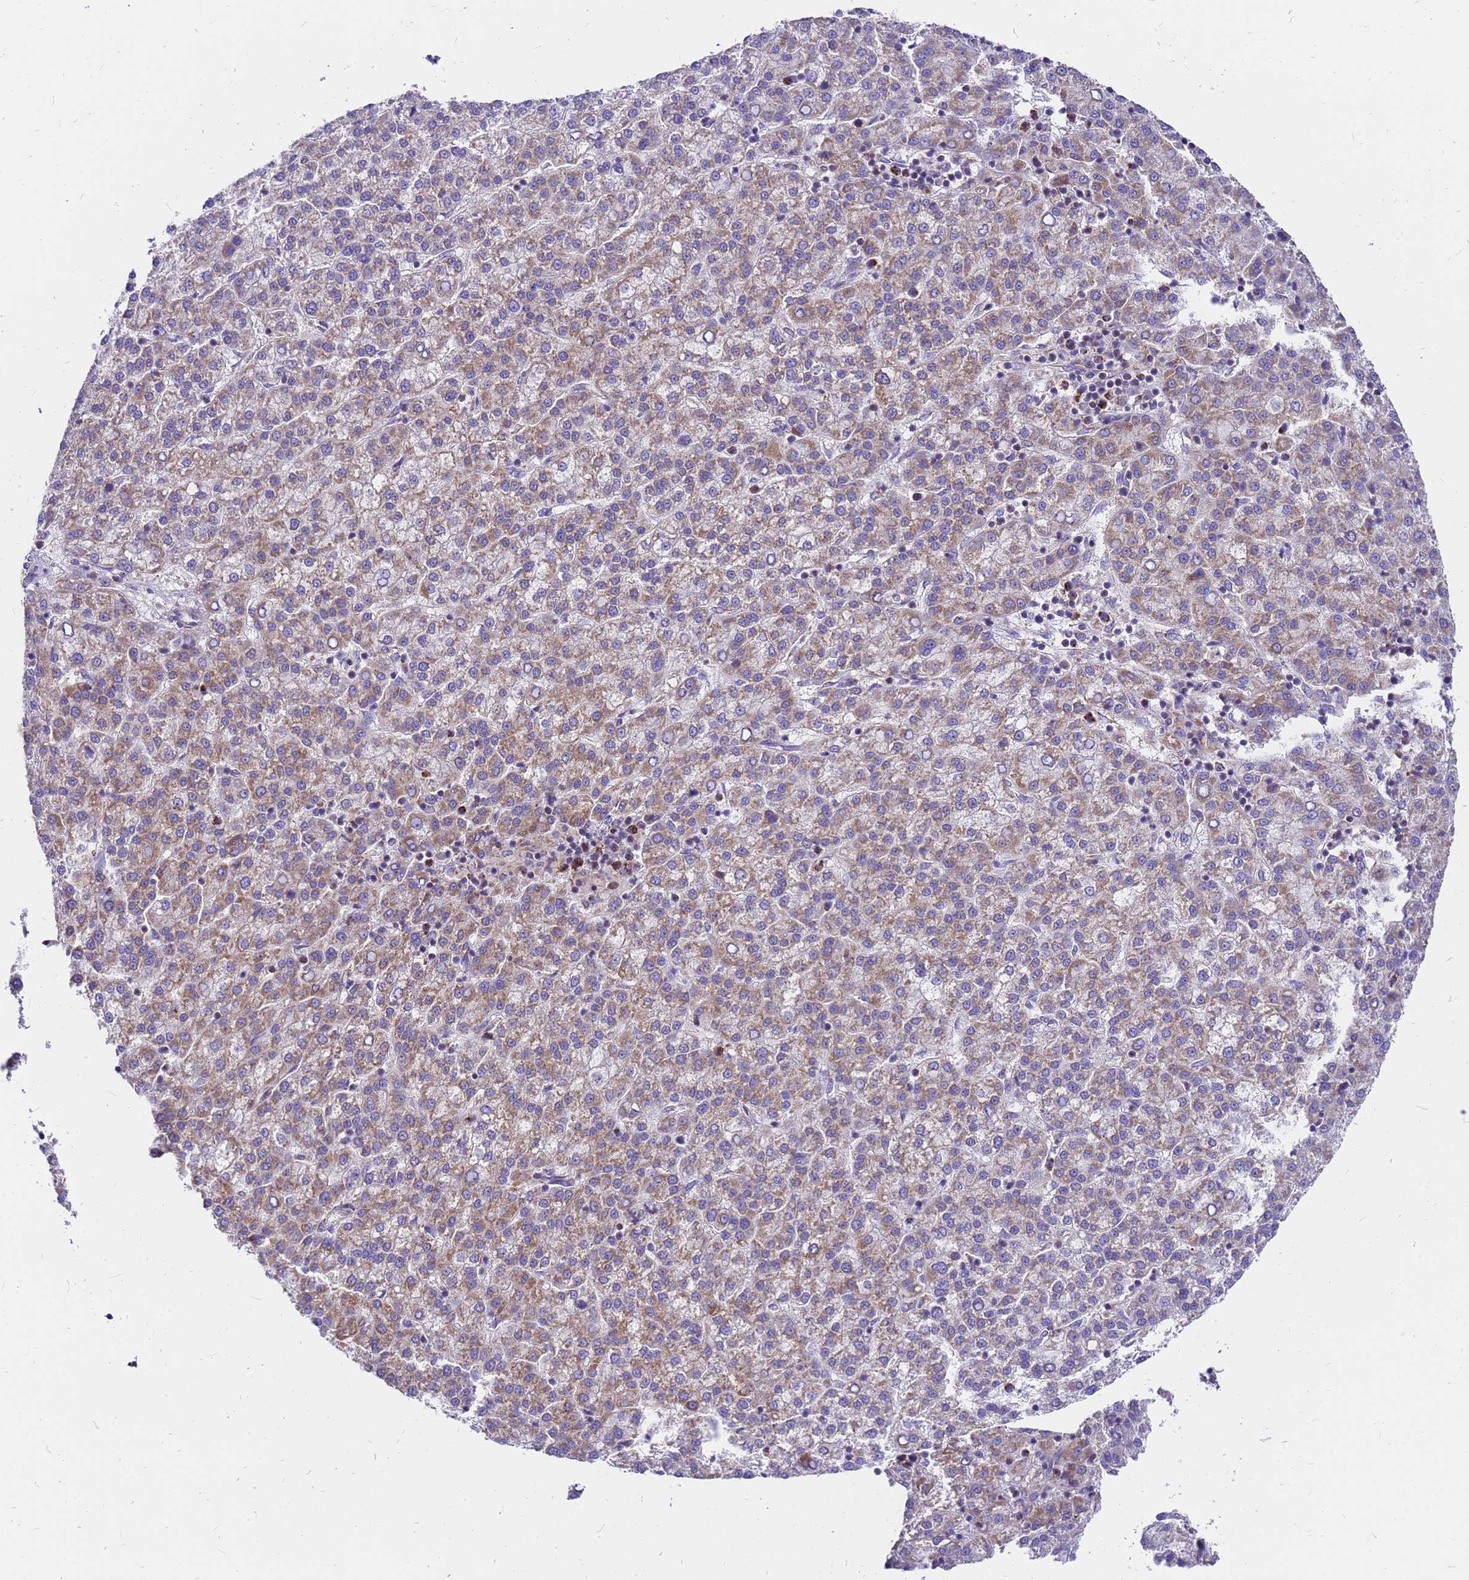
{"staining": {"intensity": "moderate", "quantity": ">75%", "location": "cytoplasmic/membranous"}, "tissue": "liver cancer", "cell_type": "Tumor cells", "image_type": "cancer", "snomed": [{"axis": "morphology", "description": "Carcinoma, Hepatocellular, NOS"}, {"axis": "topography", "description": "Liver"}], "caption": "Moderate cytoplasmic/membranous protein staining is seen in about >75% of tumor cells in liver hepatocellular carcinoma. (brown staining indicates protein expression, while blue staining denotes nuclei).", "gene": "MRPS26", "patient": {"sex": "female", "age": 58}}